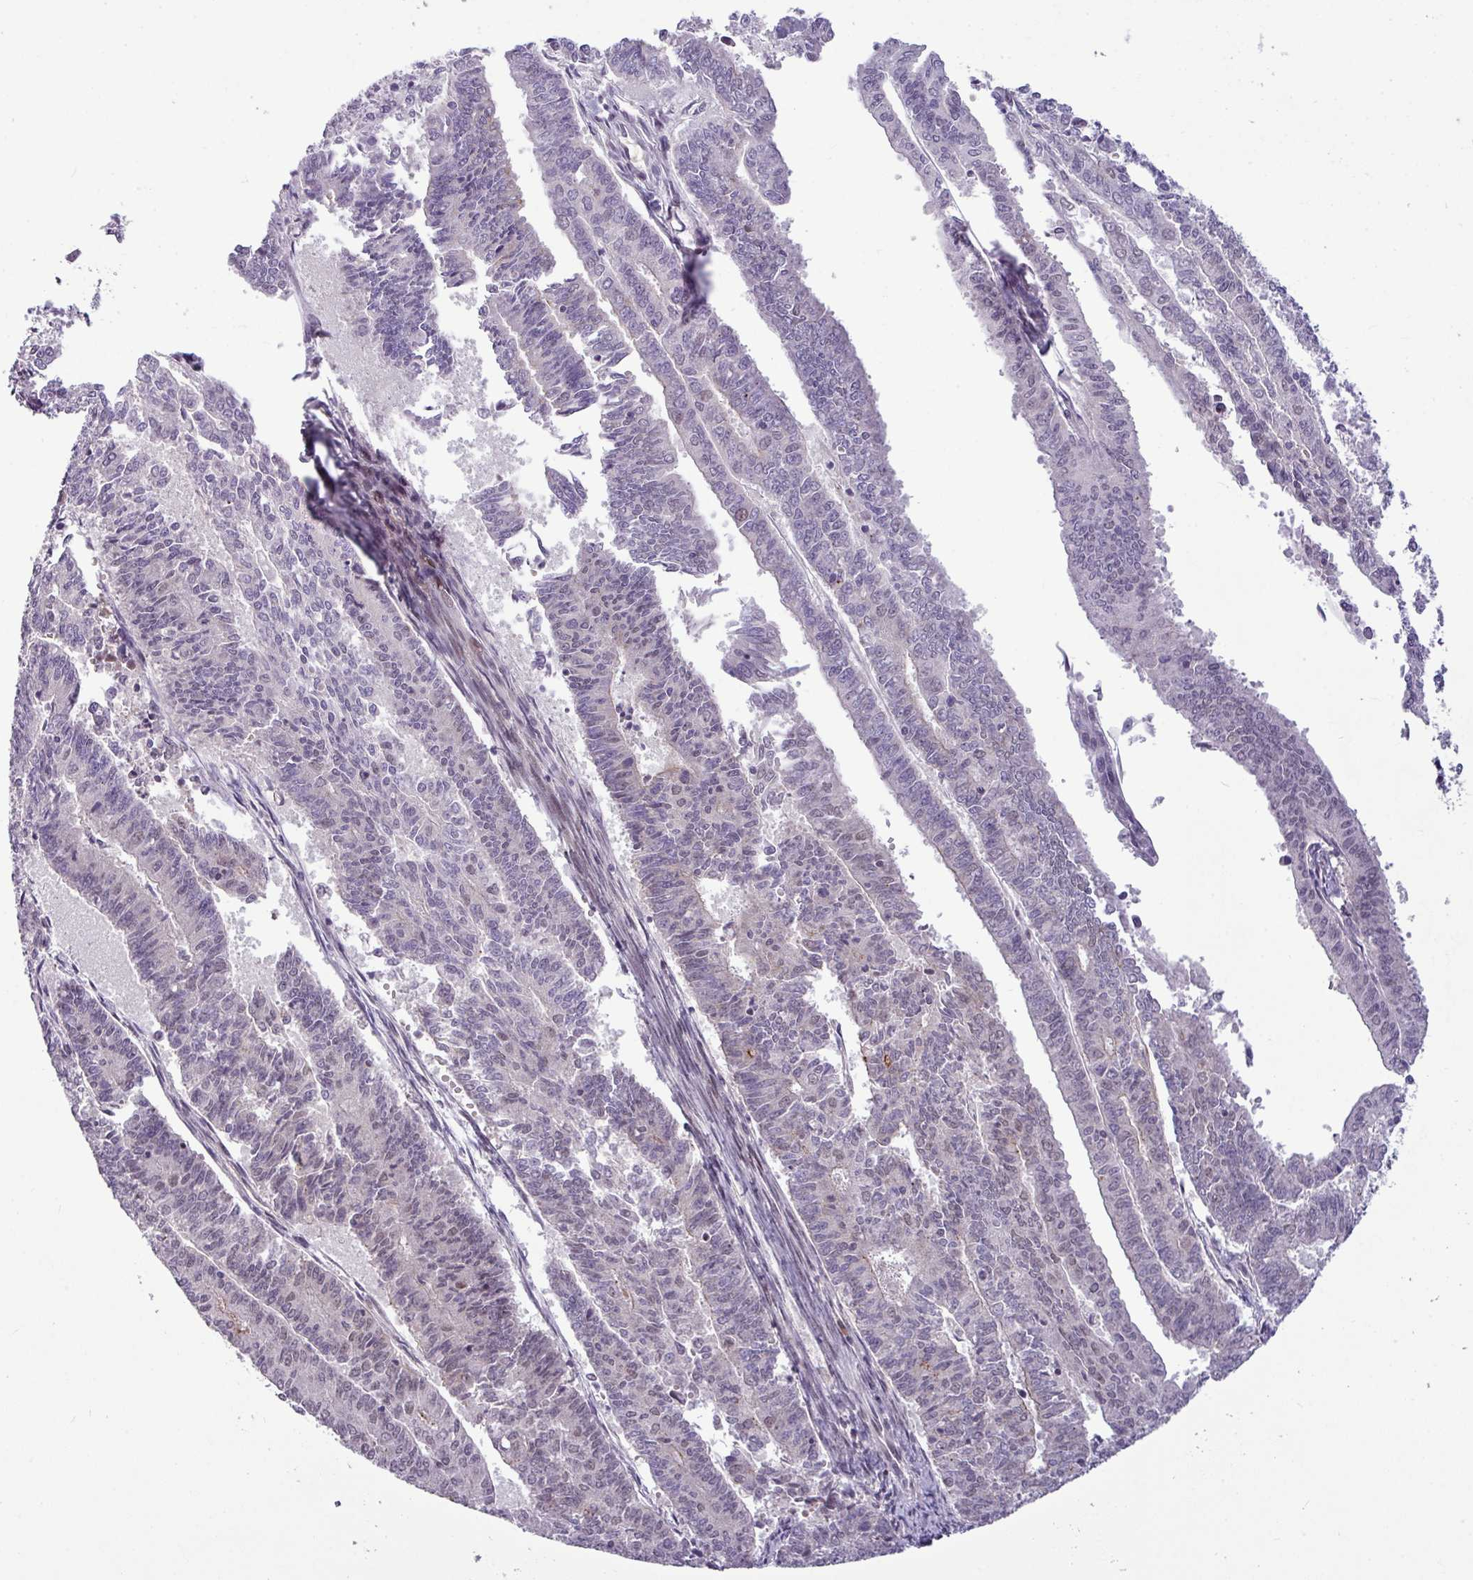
{"staining": {"intensity": "negative", "quantity": "none", "location": "none"}, "tissue": "endometrial cancer", "cell_type": "Tumor cells", "image_type": "cancer", "snomed": [{"axis": "morphology", "description": "Adenocarcinoma, NOS"}, {"axis": "topography", "description": "Endometrium"}], "caption": "This is an IHC micrograph of human adenocarcinoma (endometrial). There is no positivity in tumor cells.", "gene": "SLC66A2", "patient": {"sex": "female", "age": 59}}